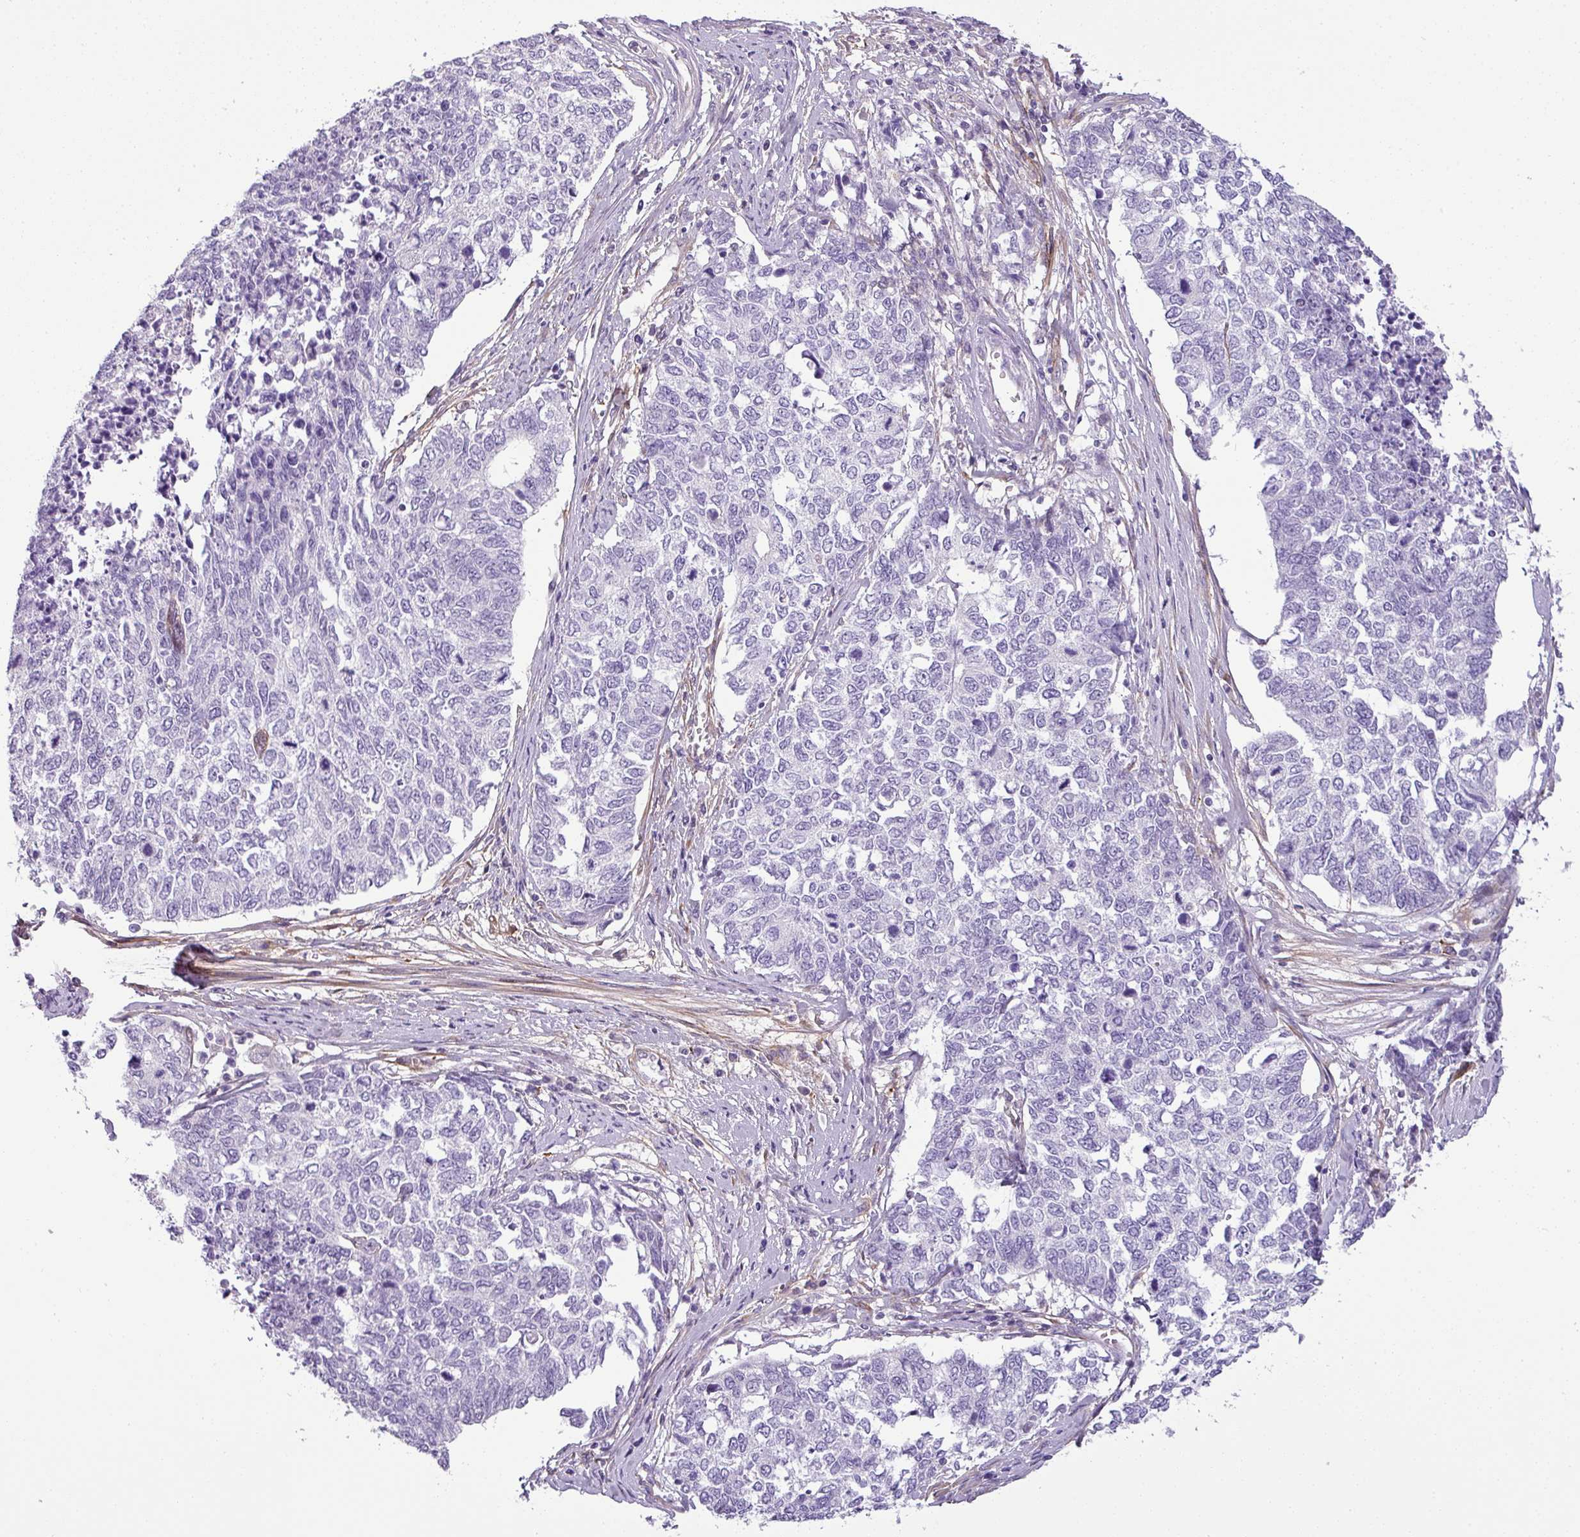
{"staining": {"intensity": "negative", "quantity": "none", "location": "none"}, "tissue": "cervical cancer", "cell_type": "Tumor cells", "image_type": "cancer", "snomed": [{"axis": "morphology", "description": "Squamous cell carcinoma, NOS"}, {"axis": "topography", "description": "Cervix"}], "caption": "Photomicrograph shows no significant protein expression in tumor cells of squamous cell carcinoma (cervical). (DAB (3,3'-diaminobenzidine) immunohistochemistry visualized using brightfield microscopy, high magnification).", "gene": "PARD6G", "patient": {"sex": "female", "age": 63}}